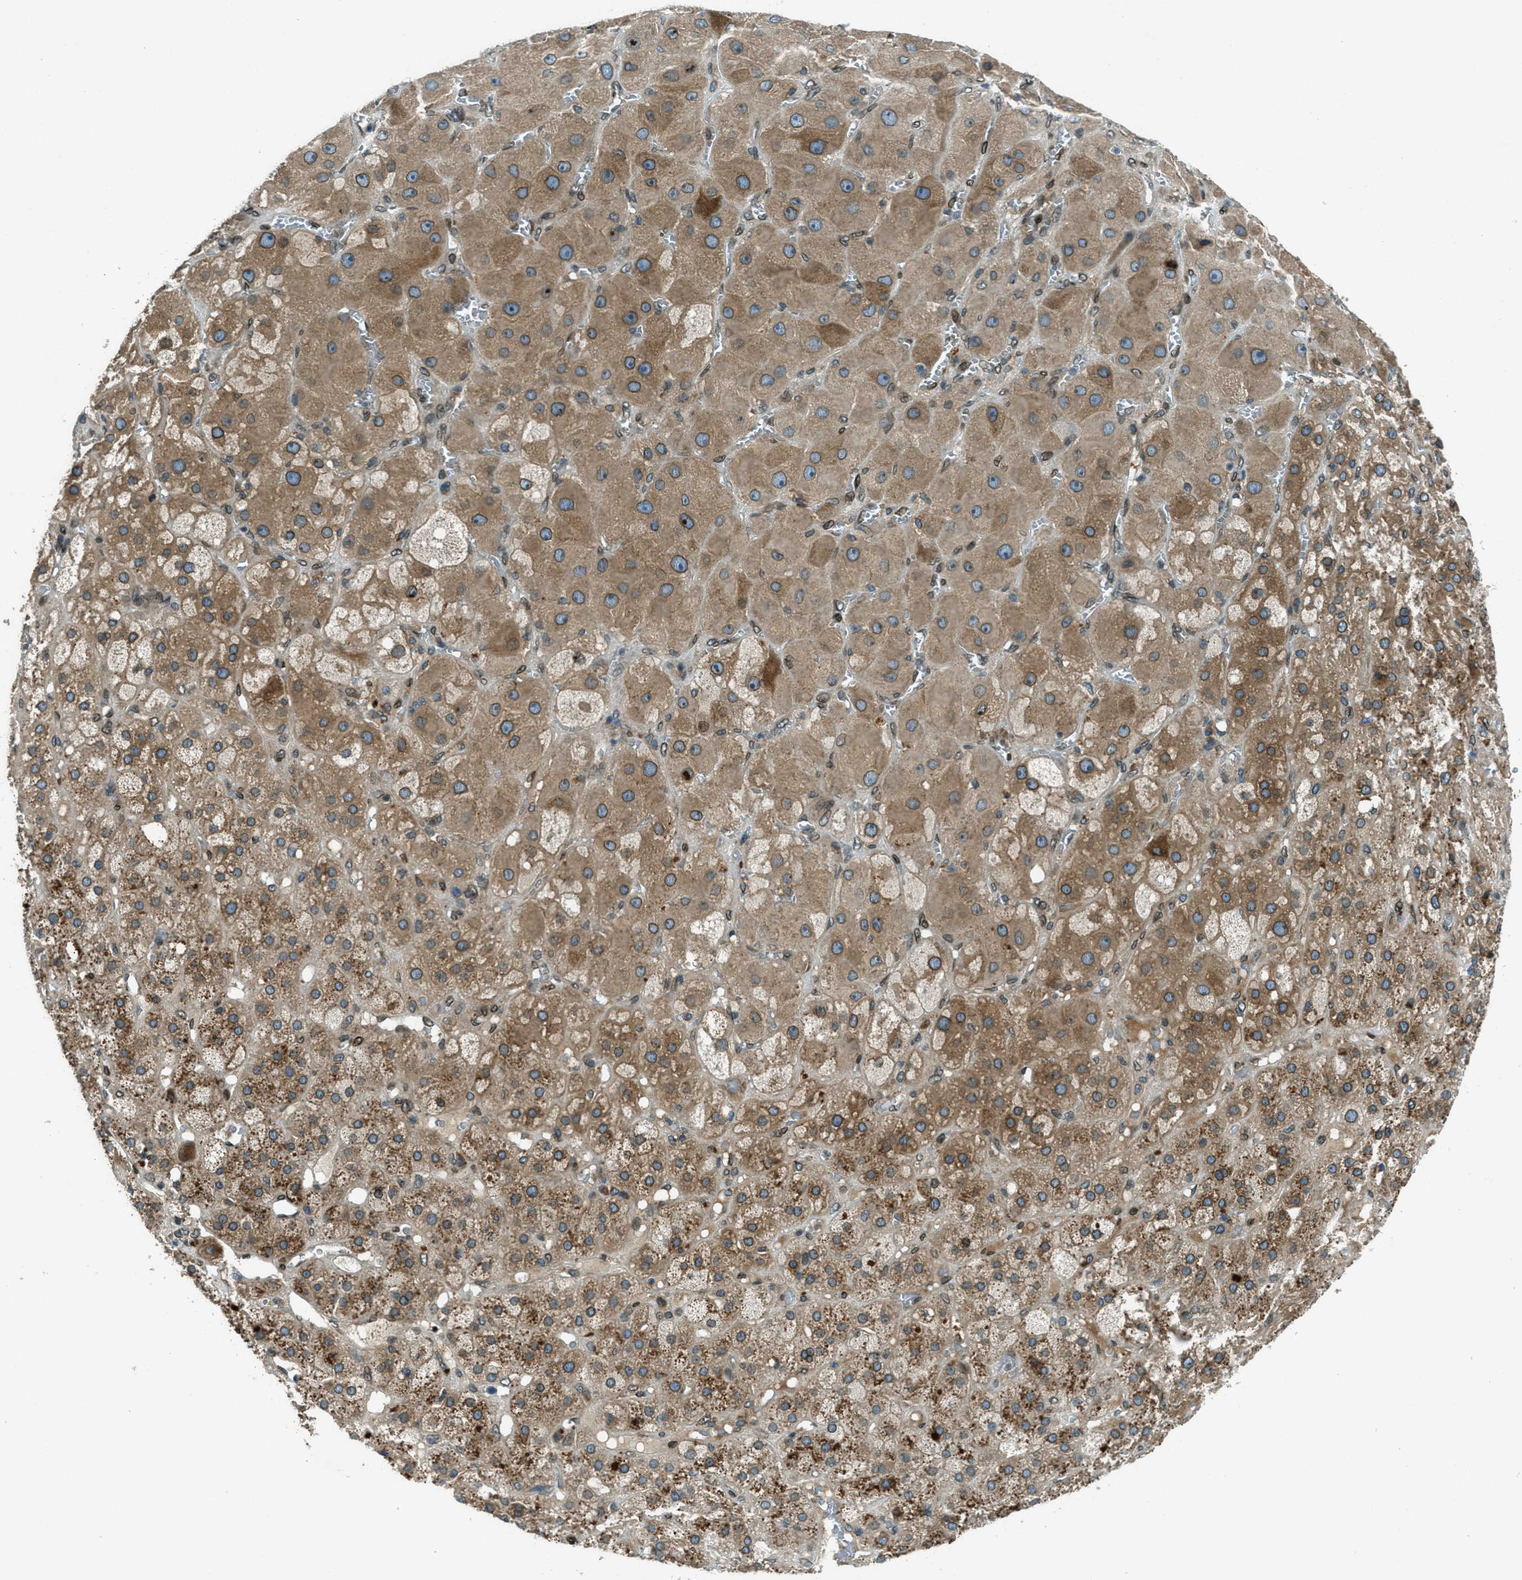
{"staining": {"intensity": "strong", "quantity": ">75%", "location": "cytoplasmic/membranous,nuclear"}, "tissue": "adrenal gland", "cell_type": "Glandular cells", "image_type": "normal", "snomed": [{"axis": "morphology", "description": "Normal tissue, NOS"}, {"axis": "topography", "description": "Adrenal gland"}], "caption": "Protein expression analysis of normal human adrenal gland reveals strong cytoplasmic/membranous,nuclear positivity in approximately >75% of glandular cells.", "gene": "LEMD2", "patient": {"sex": "female", "age": 47}}